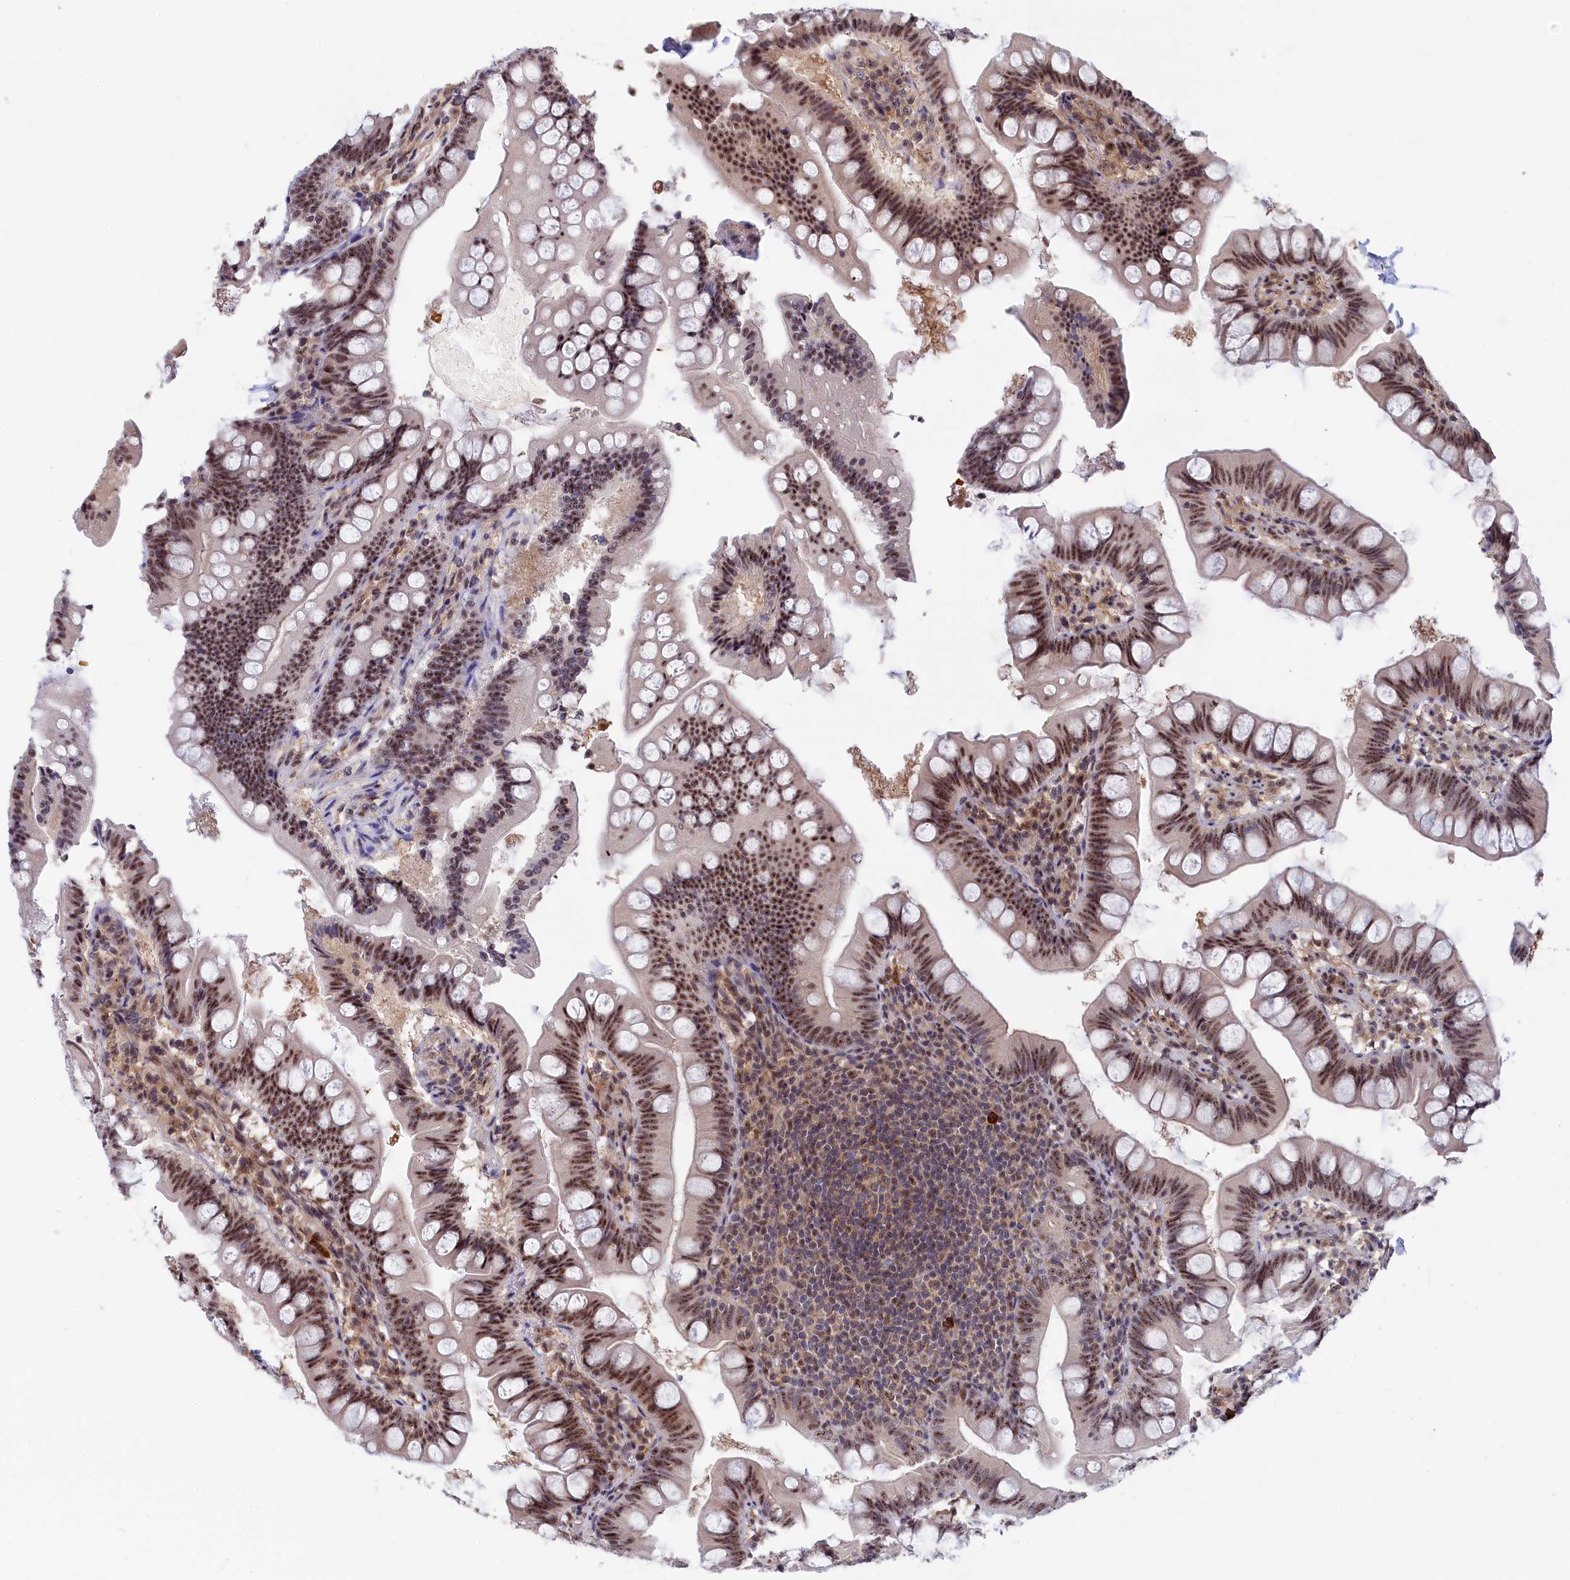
{"staining": {"intensity": "moderate", "quantity": ">75%", "location": "nuclear"}, "tissue": "small intestine", "cell_type": "Glandular cells", "image_type": "normal", "snomed": [{"axis": "morphology", "description": "Normal tissue, NOS"}, {"axis": "topography", "description": "Small intestine"}], "caption": "This micrograph displays immunohistochemistry (IHC) staining of normal human small intestine, with medium moderate nuclear expression in approximately >75% of glandular cells.", "gene": "TAB1", "patient": {"sex": "male", "age": 7}}